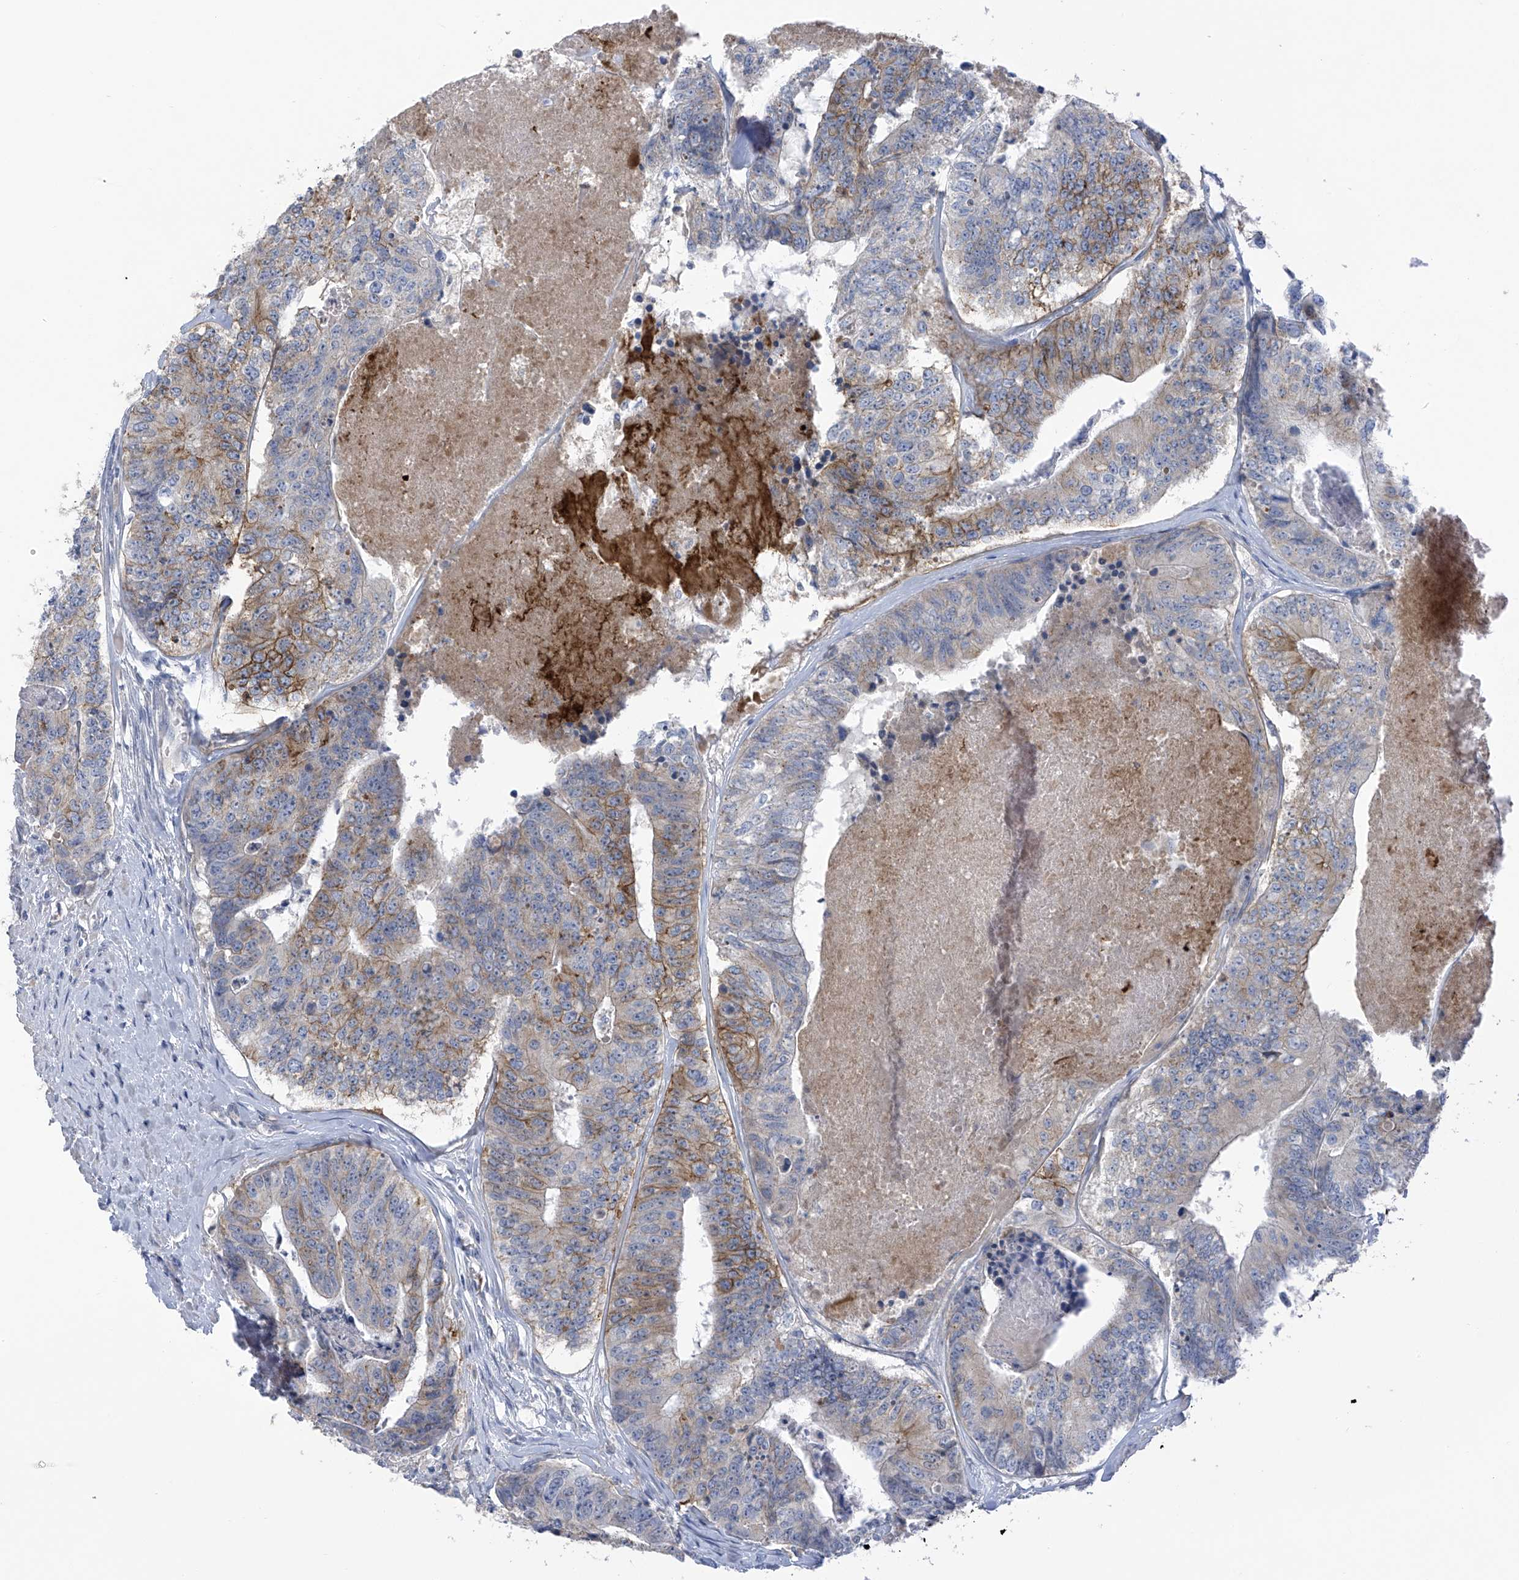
{"staining": {"intensity": "moderate", "quantity": "<25%", "location": "cytoplasmic/membranous"}, "tissue": "colorectal cancer", "cell_type": "Tumor cells", "image_type": "cancer", "snomed": [{"axis": "morphology", "description": "Adenocarcinoma, NOS"}, {"axis": "topography", "description": "Colon"}], "caption": "This micrograph shows IHC staining of adenocarcinoma (colorectal), with low moderate cytoplasmic/membranous expression in approximately <25% of tumor cells.", "gene": "SLCO4A1", "patient": {"sex": "female", "age": 67}}